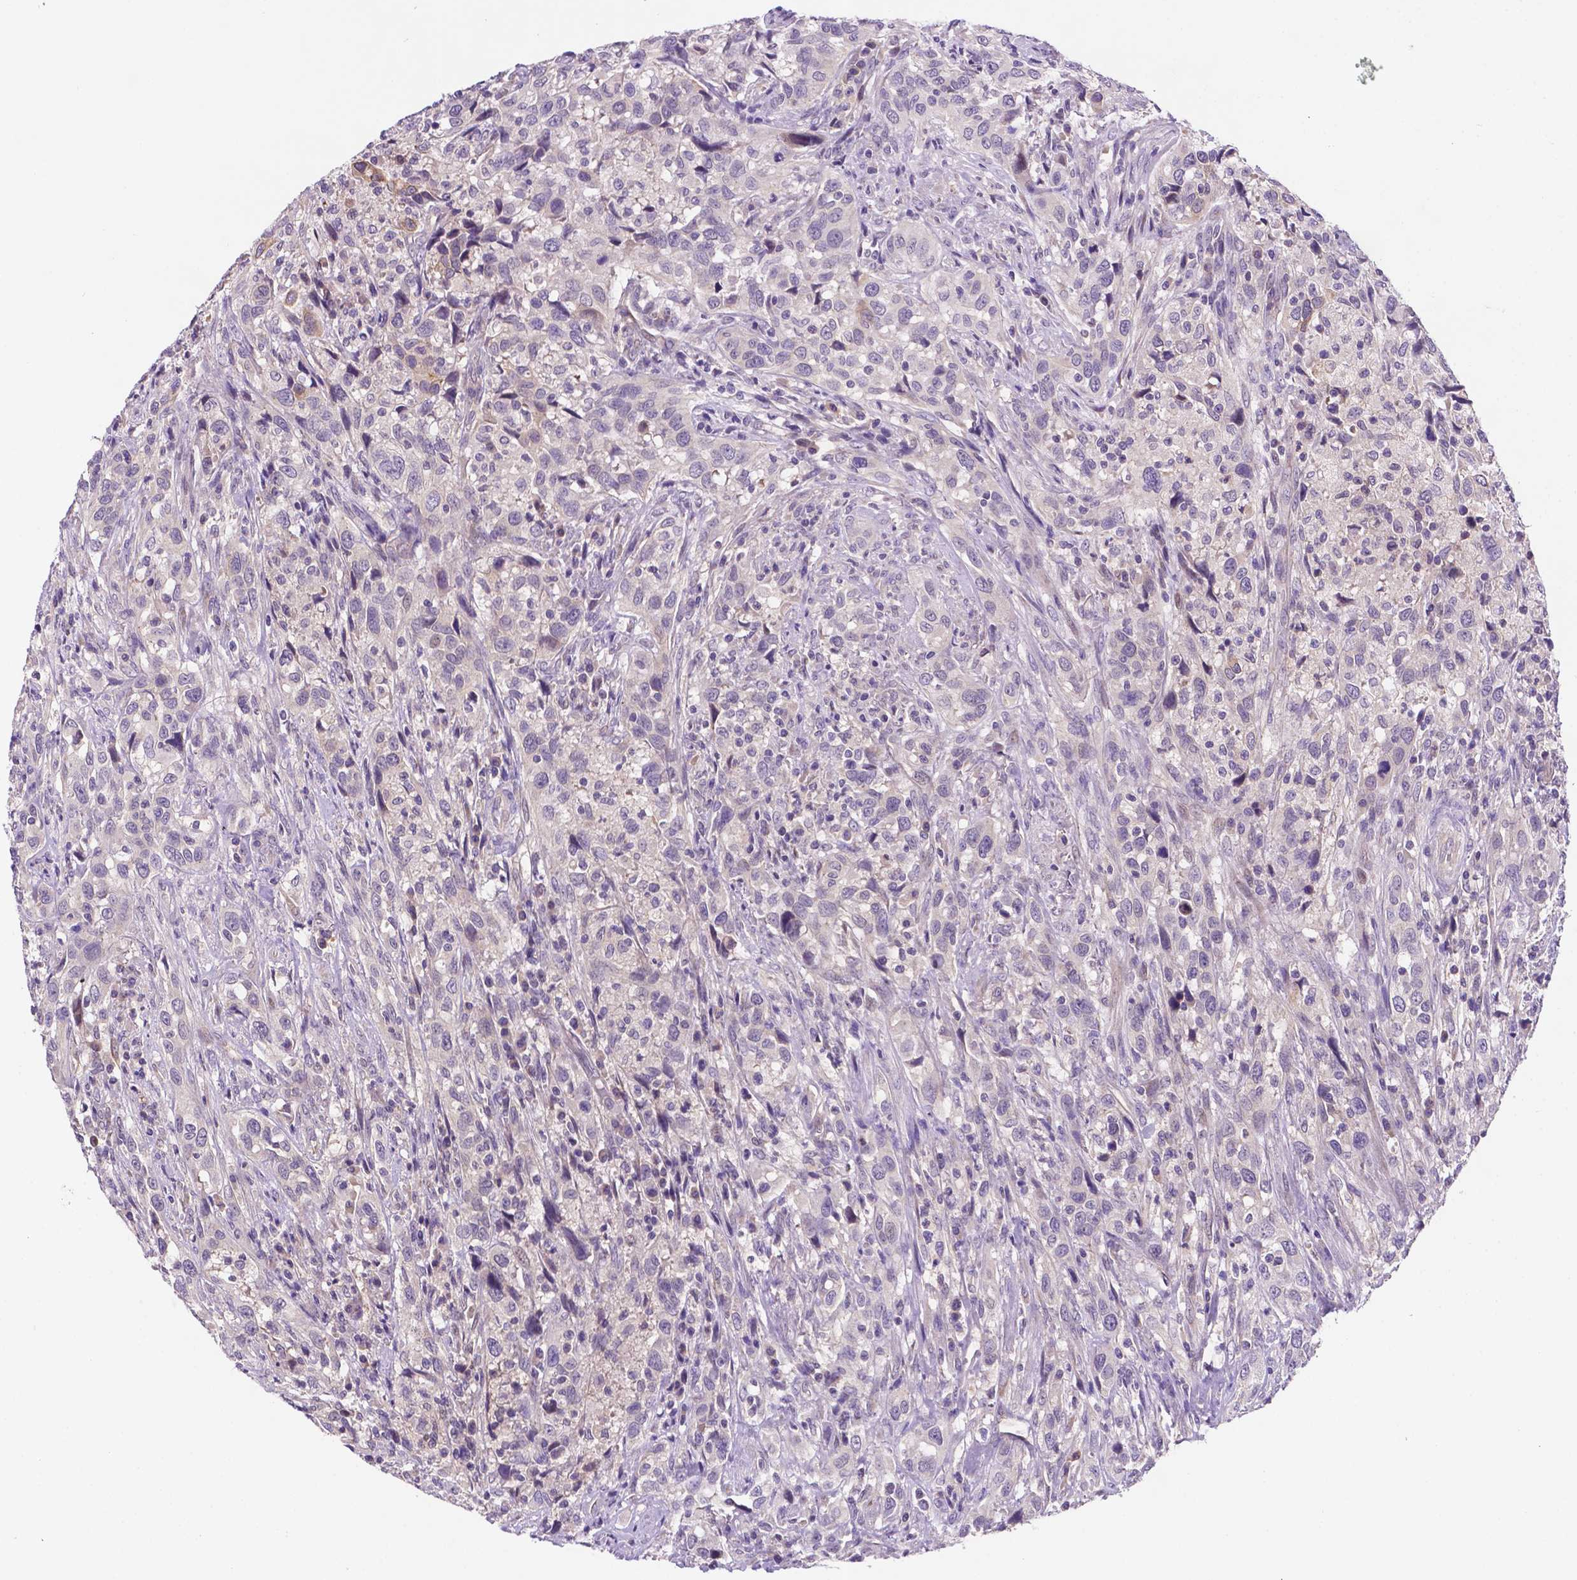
{"staining": {"intensity": "moderate", "quantity": "<25%", "location": "cytoplasmic/membranous"}, "tissue": "urothelial cancer", "cell_type": "Tumor cells", "image_type": "cancer", "snomed": [{"axis": "morphology", "description": "Urothelial carcinoma, NOS"}, {"axis": "morphology", "description": "Urothelial carcinoma, High grade"}, {"axis": "topography", "description": "Urinary bladder"}], "caption": "A low amount of moderate cytoplasmic/membranous staining is identified in approximately <25% of tumor cells in urothelial cancer tissue. Nuclei are stained in blue.", "gene": "TM4SF20", "patient": {"sex": "female", "age": 64}}